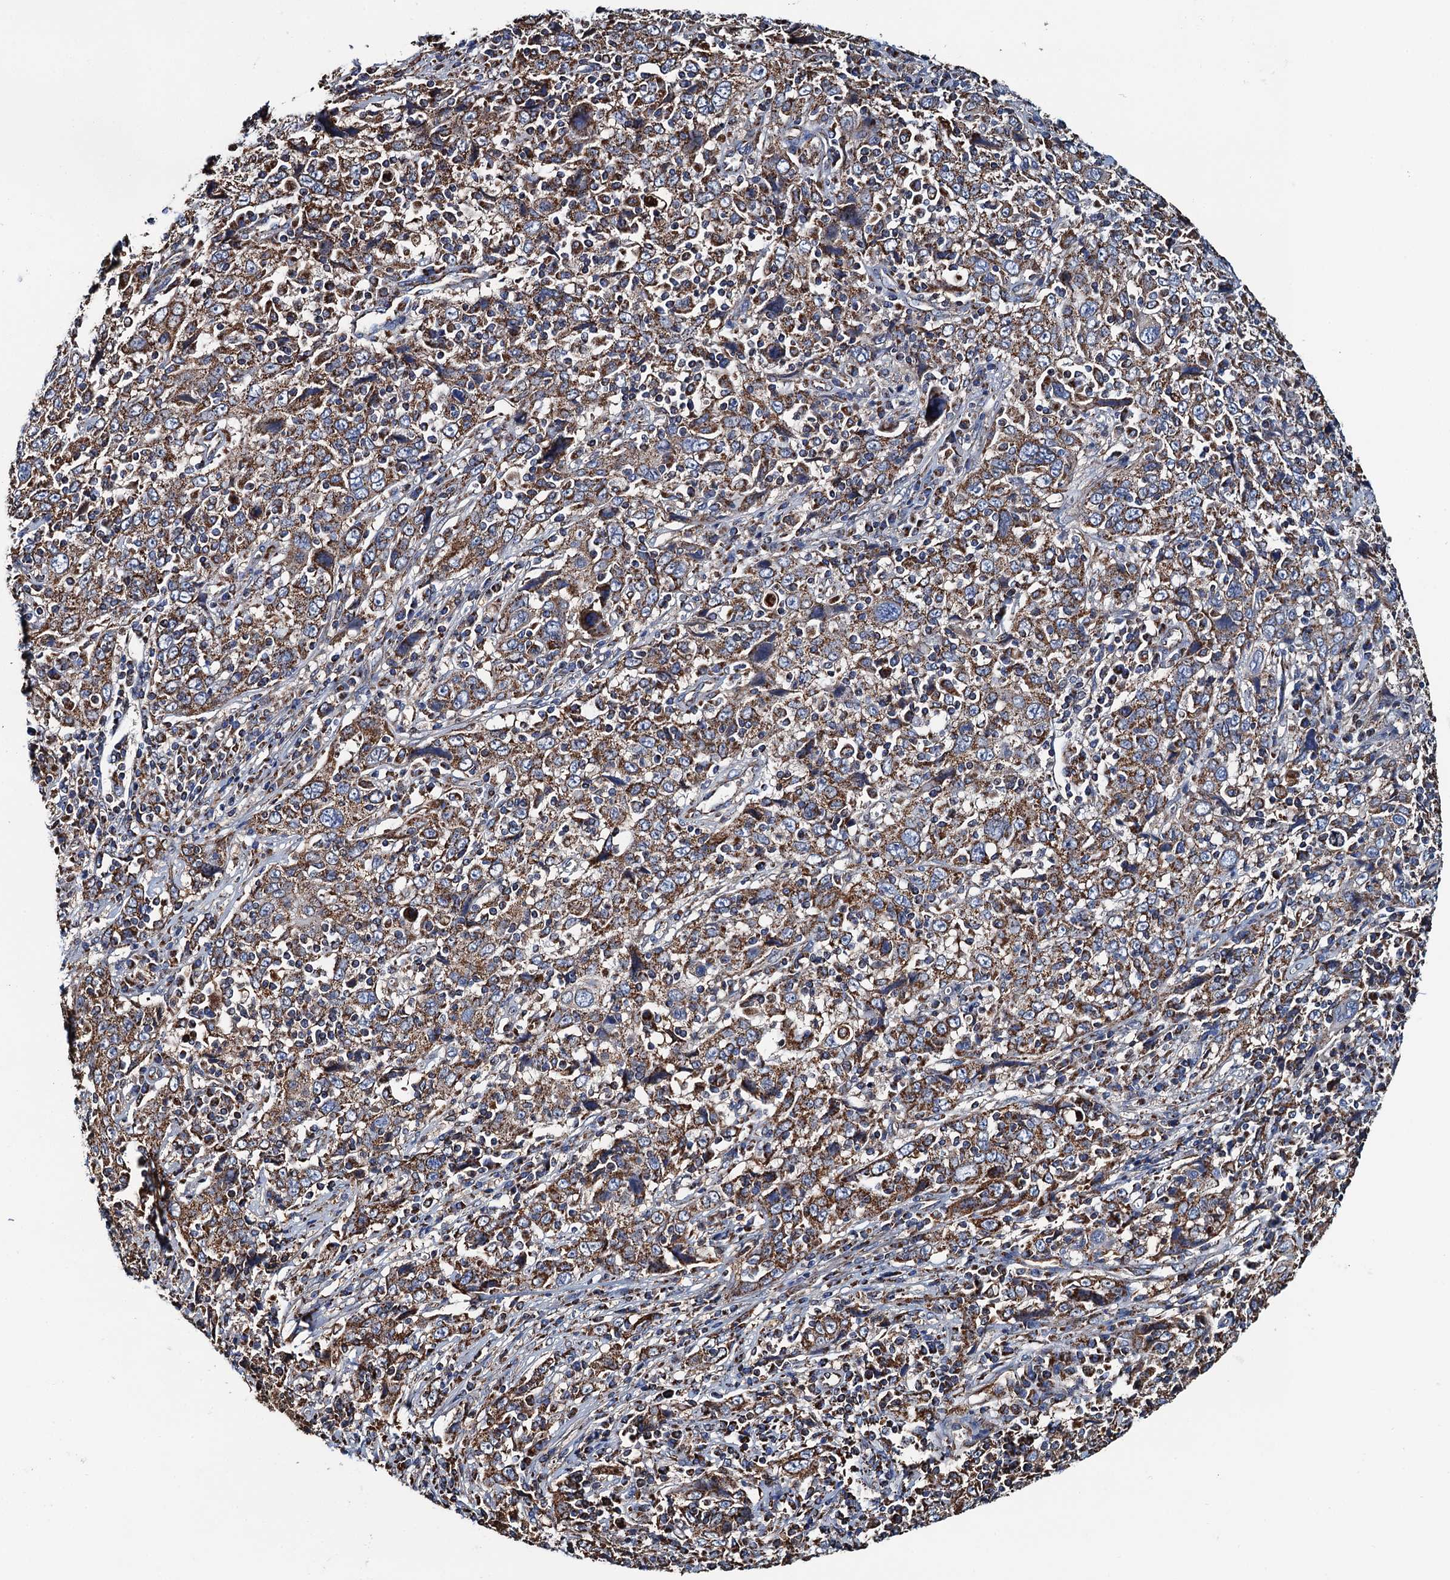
{"staining": {"intensity": "moderate", "quantity": "25%-75%", "location": "cytoplasmic/membranous"}, "tissue": "cervical cancer", "cell_type": "Tumor cells", "image_type": "cancer", "snomed": [{"axis": "morphology", "description": "Squamous cell carcinoma, NOS"}, {"axis": "topography", "description": "Cervix"}], "caption": "Human cervical cancer stained with a brown dye shows moderate cytoplasmic/membranous positive expression in about 25%-75% of tumor cells.", "gene": "AAGAB", "patient": {"sex": "female", "age": 46}}